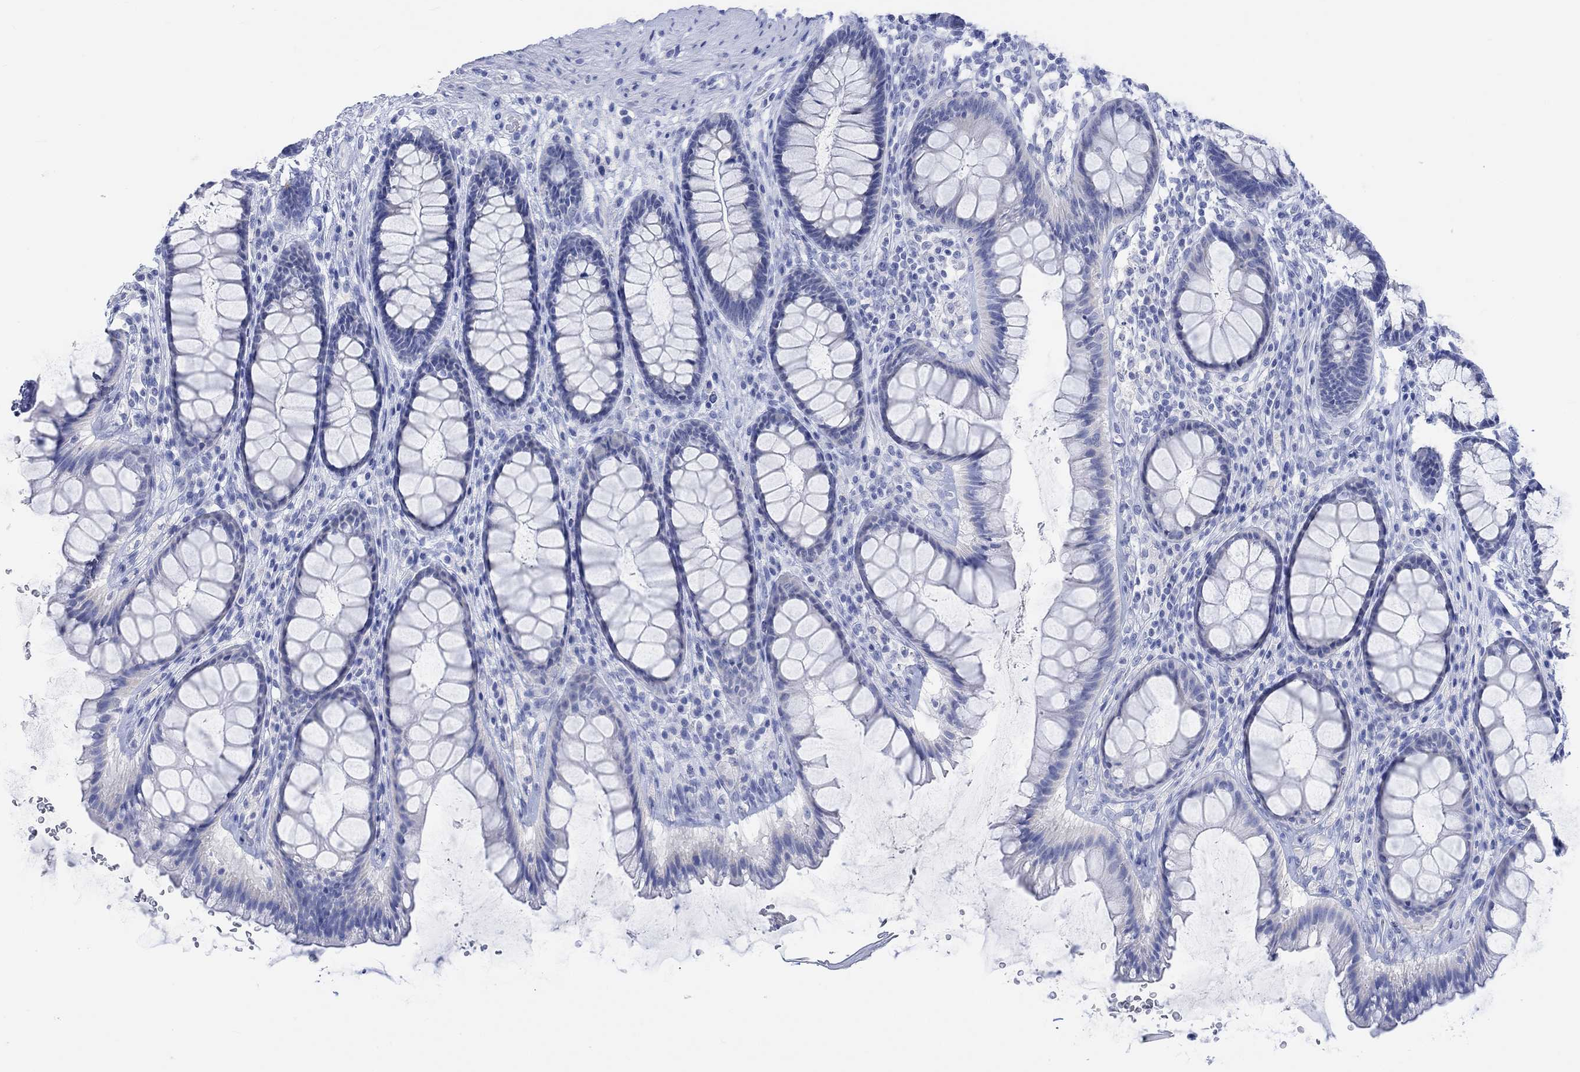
{"staining": {"intensity": "negative", "quantity": "none", "location": "none"}, "tissue": "rectum", "cell_type": "Glandular cells", "image_type": "normal", "snomed": [{"axis": "morphology", "description": "Normal tissue, NOS"}, {"axis": "topography", "description": "Rectum"}], "caption": "This is an immunohistochemistry photomicrograph of normal human rectum. There is no expression in glandular cells.", "gene": "CALCA", "patient": {"sex": "male", "age": 72}}